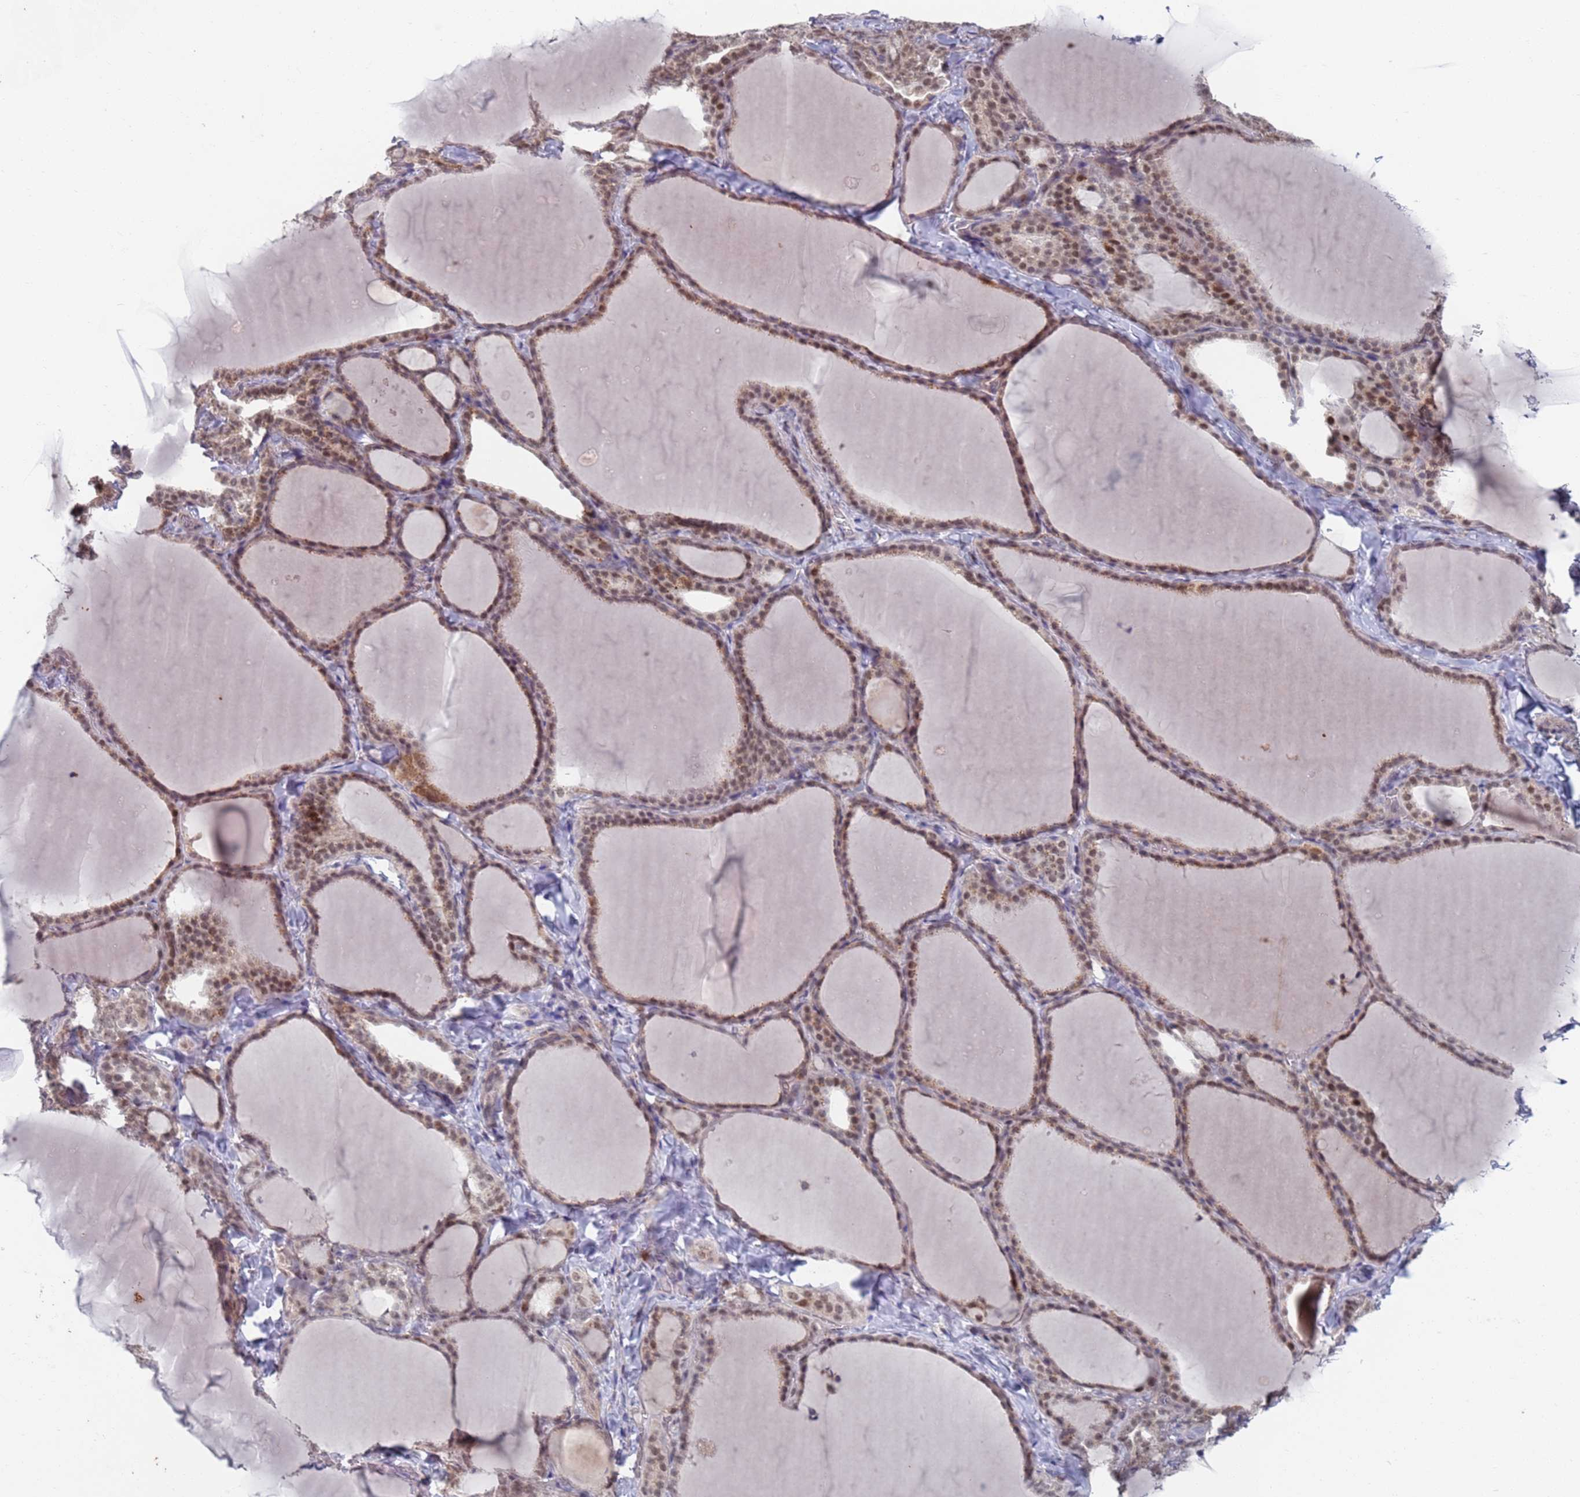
{"staining": {"intensity": "moderate", "quantity": "25%-75%", "location": "nuclear"}, "tissue": "thyroid gland", "cell_type": "Glandular cells", "image_type": "normal", "snomed": [{"axis": "morphology", "description": "Normal tissue, NOS"}, {"axis": "topography", "description": "Thyroid gland"}], "caption": "Thyroid gland was stained to show a protein in brown. There is medium levels of moderate nuclear staining in about 25%-75% of glandular cells.", "gene": "RPP25", "patient": {"sex": "female", "age": 22}}